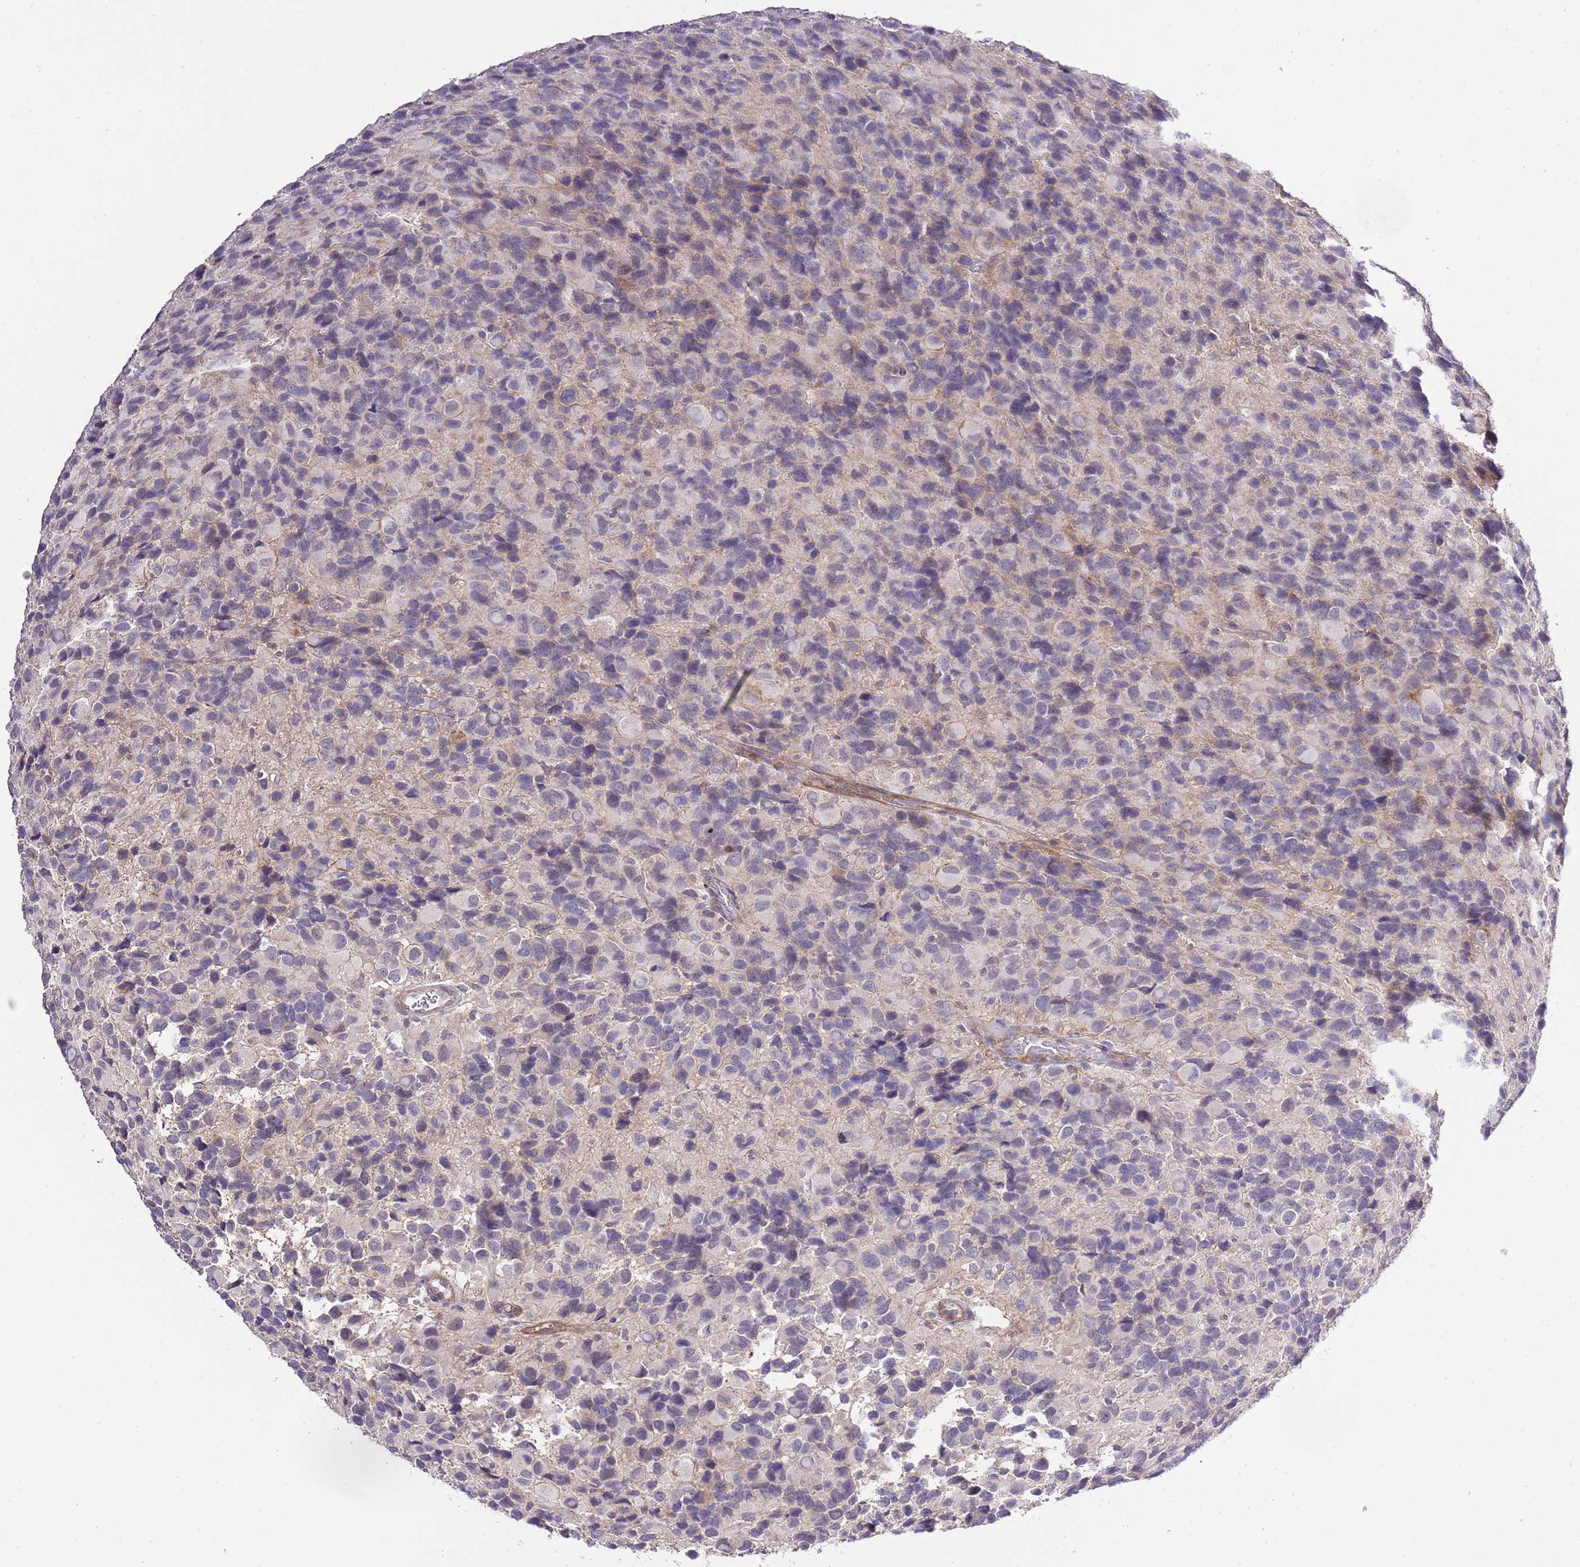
{"staining": {"intensity": "negative", "quantity": "none", "location": "none"}, "tissue": "glioma", "cell_type": "Tumor cells", "image_type": "cancer", "snomed": [{"axis": "morphology", "description": "Glioma, malignant, High grade"}, {"axis": "topography", "description": "Brain"}], "caption": "A high-resolution micrograph shows immunohistochemistry staining of malignant glioma (high-grade), which displays no significant expression in tumor cells.", "gene": "EFHD1", "patient": {"sex": "male", "age": 77}}